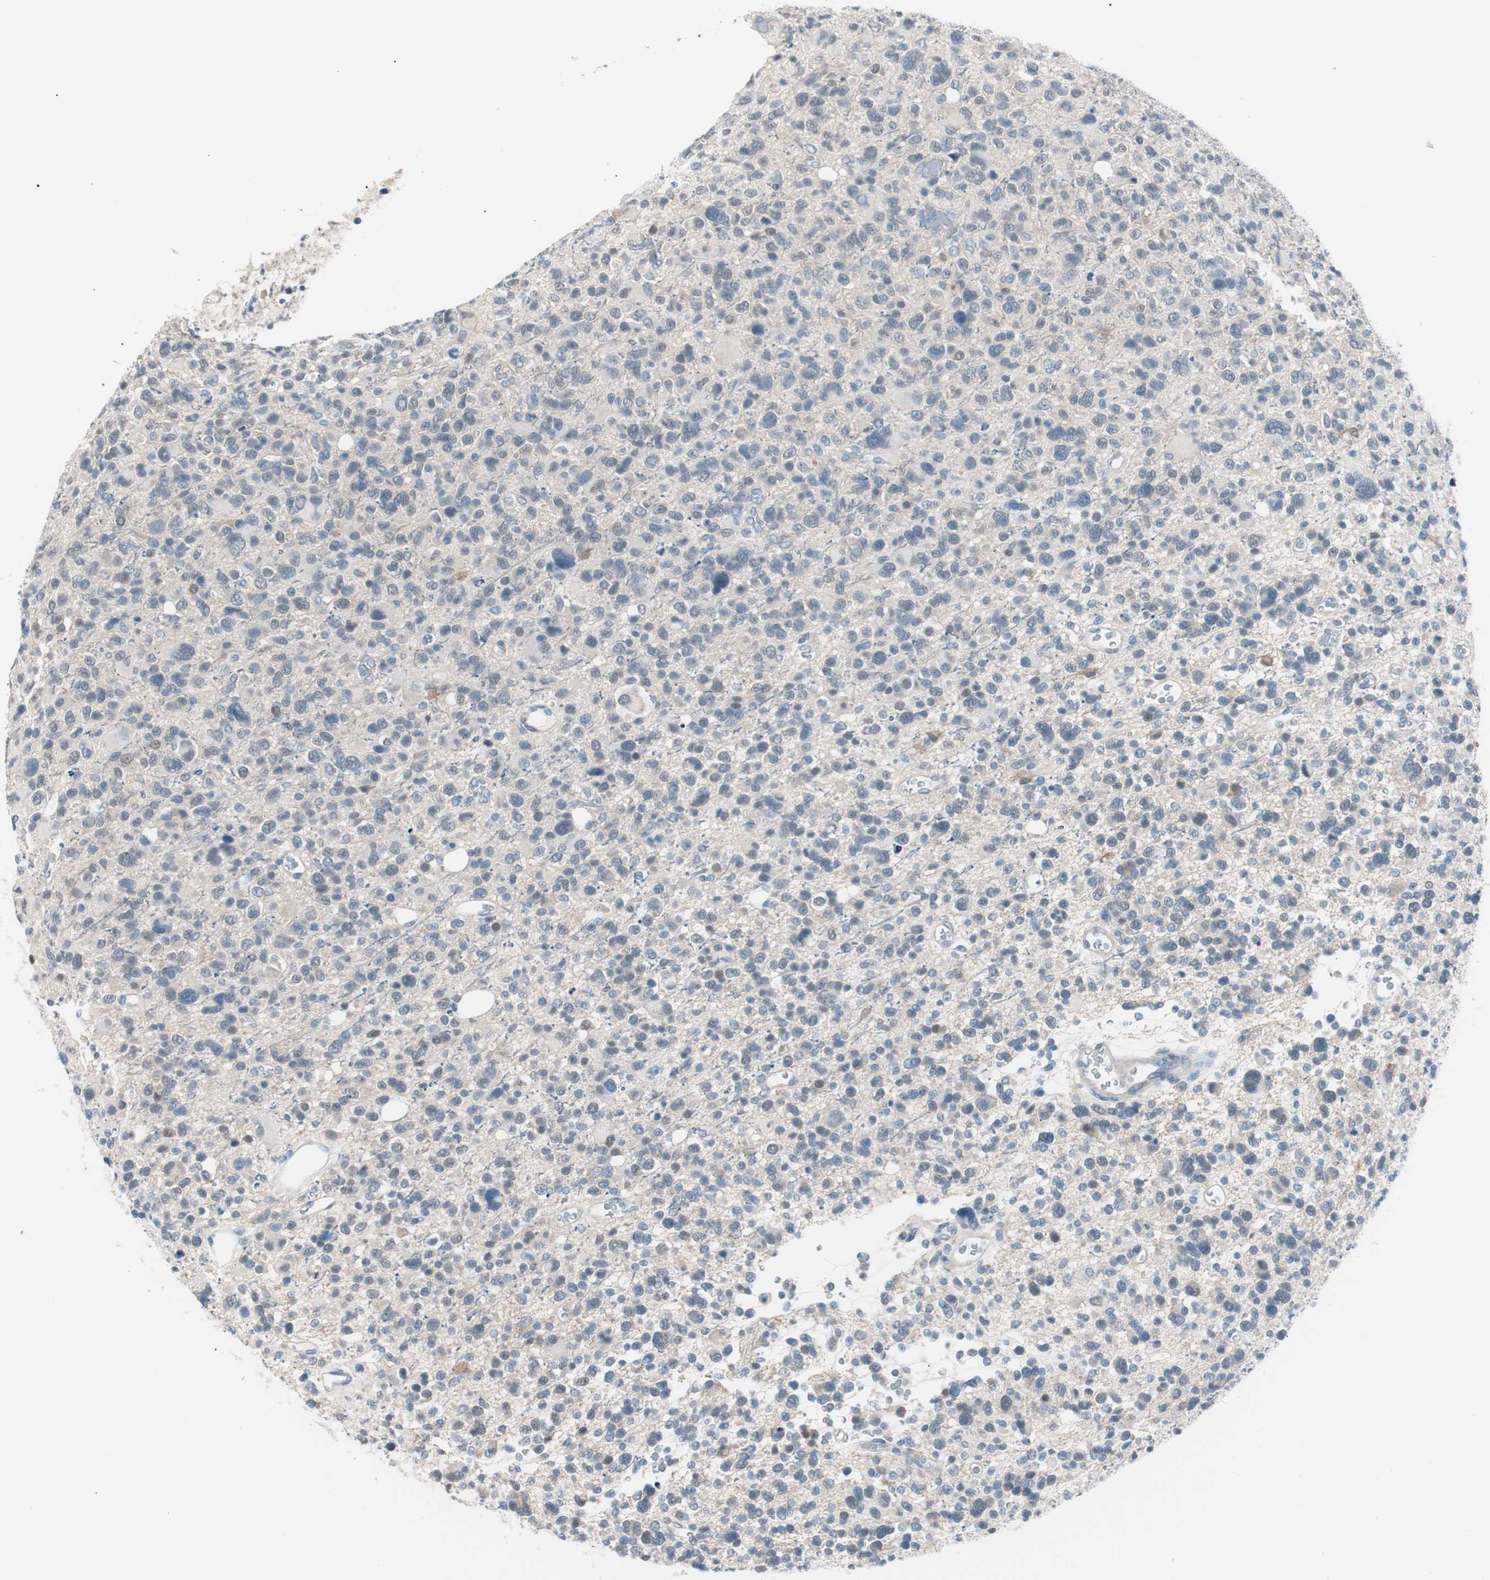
{"staining": {"intensity": "negative", "quantity": "none", "location": "none"}, "tissue": "glioma", "cell_type": "Tumor cells", "image_type": "cancer", "snomed": [{"axis": "morphology", "description": "Glioma, malignant, High grade"}, {"axis": "topography", "description": "Brain"}], "caption": "The immunohistochemistry (IHC) histopathology image has no significant staining in tumor cells of high-grade glioma (malignant) tissue. Nuclei are stained in blue.", "gene": "VIL1", "patient": {"sex": "male", "age": 48}}